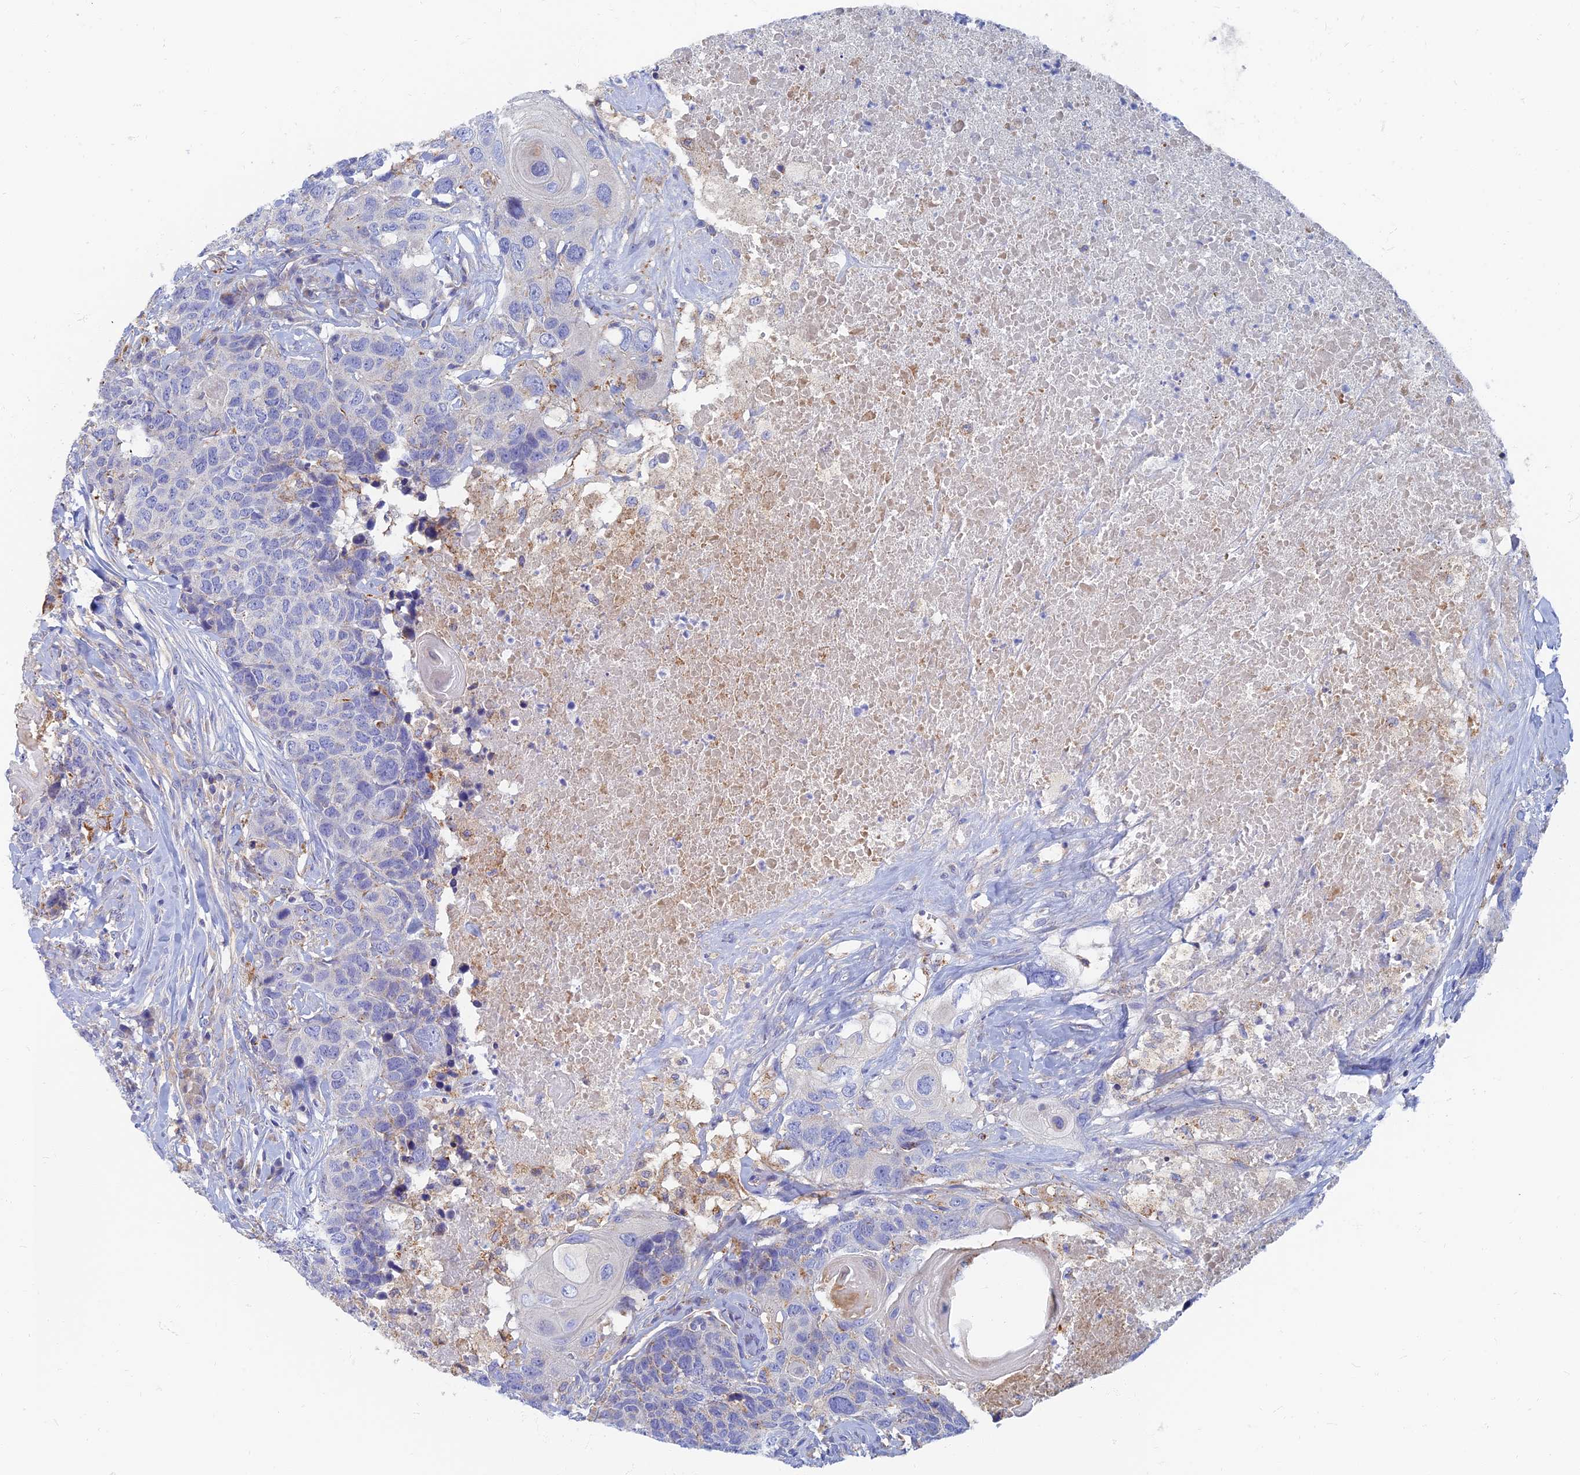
{"staining": {"intensity": "weak", "quantity": "<25%", "location": "cytoplasmic/membranous"}, "tissue": "head and neck cancer", "cell_type": "Tumor cells", "image_type": "cancer", "snomed": [{"axis": "morphology", "description": "Squamous cell carcinoma, NOS"}, {"axis": "topography", "description": "Head-Neck"}], "caption": "A histopathology image of head and neck cancer (squamous cell carcinoma) stained for a protein reveals no brown staining in tumor cells.", "gene": "TMEM44", "patient": {"sex": "male", "age": 66}}